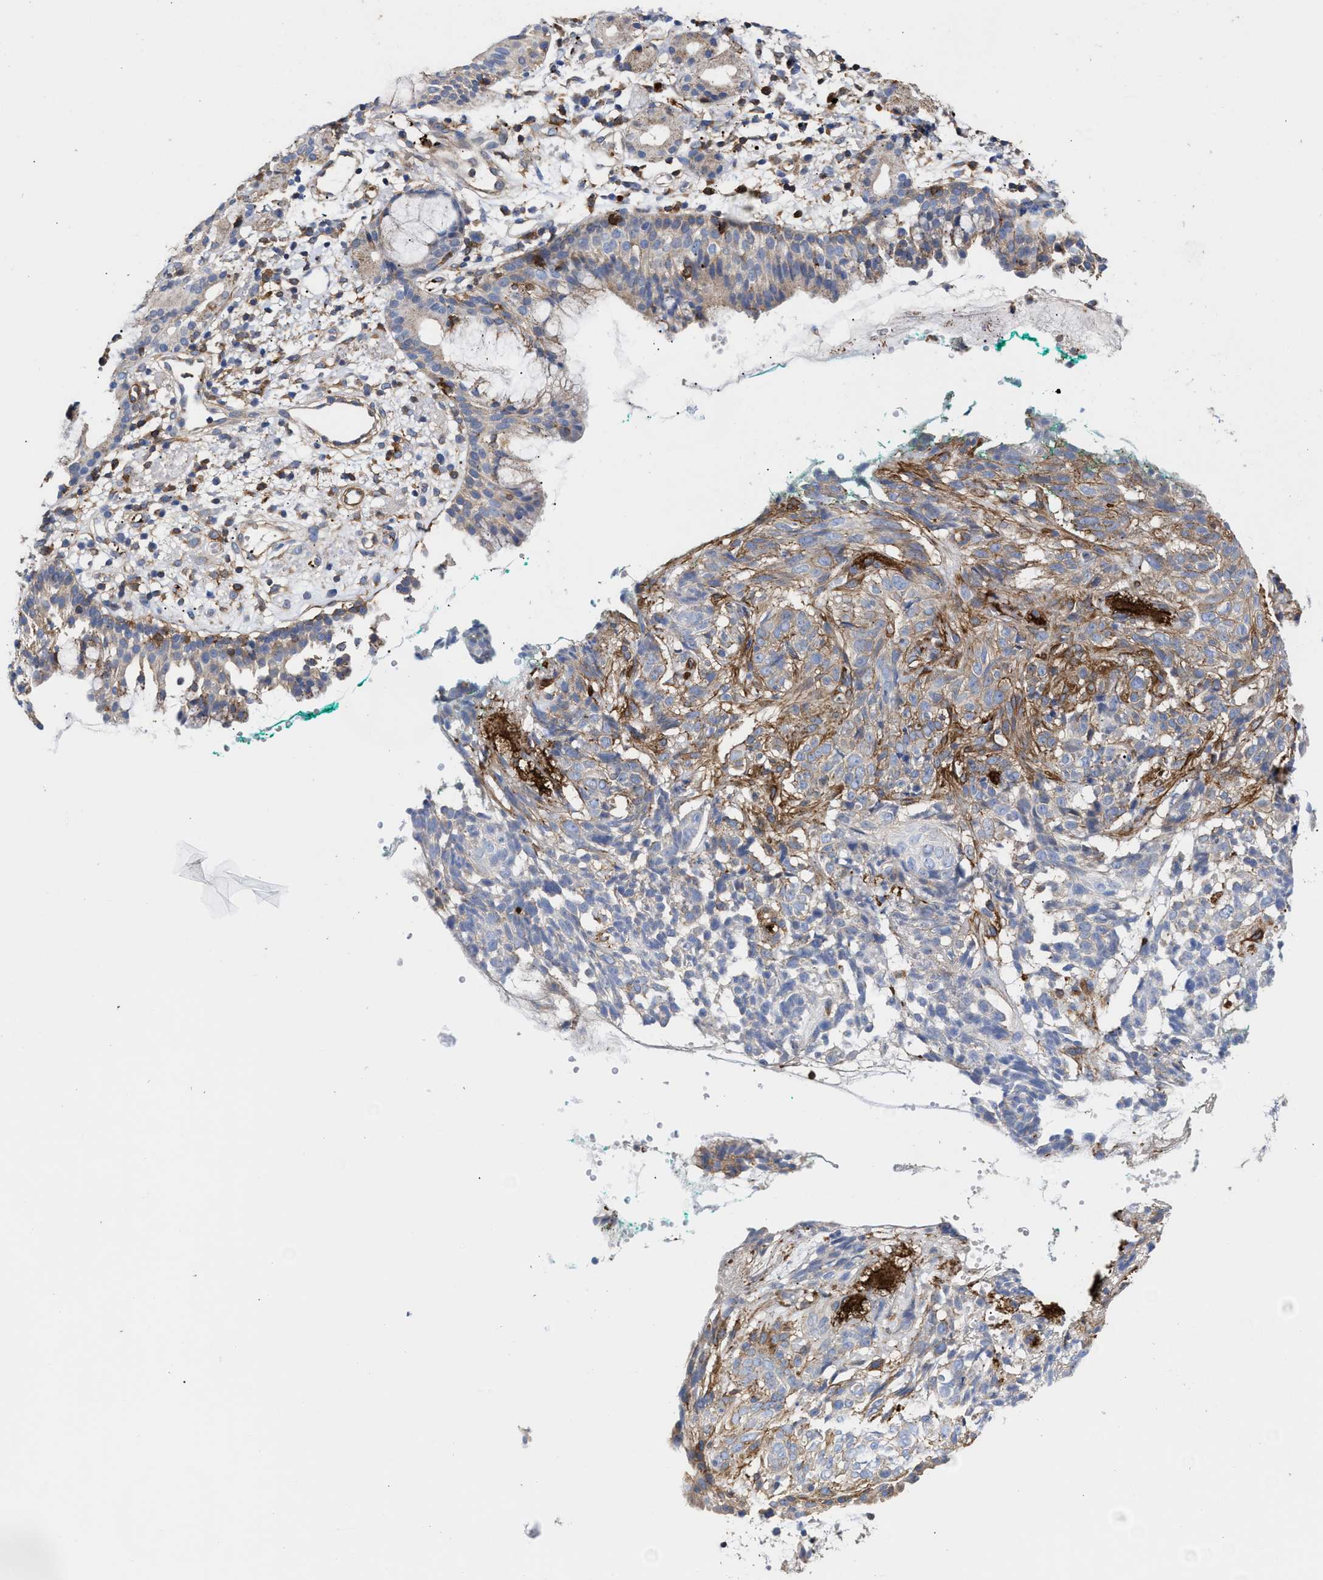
{"staining": {"intensity": "weak", "quantity": ">75%", "location": "cytoplasmic/membranous"}, "tissue": "nasopharynx", "cell_type": "Respiratory epithelial cells", "image_type": "normal", "snomed": [{"axis": "morphology", "description": "Normal tissue, NOS"}, {"axis": "morphology", "description": "Basal cell carcinoma"}, {"axis": "topography", "description": "Cartilage tissue"}, {"axis": "topography", "description": "Nasopharynx"}, {"axis": "topography", "description": "Oral tissue"}], "caption": "This is a histology image of IHC staining of normal nasopharynx, which shows weak staining in the cytoplasmic/membranous of respiratory epithelial cells.", "gene": "HS3ST5", "patient": {"sex": "female", "age": 77}}